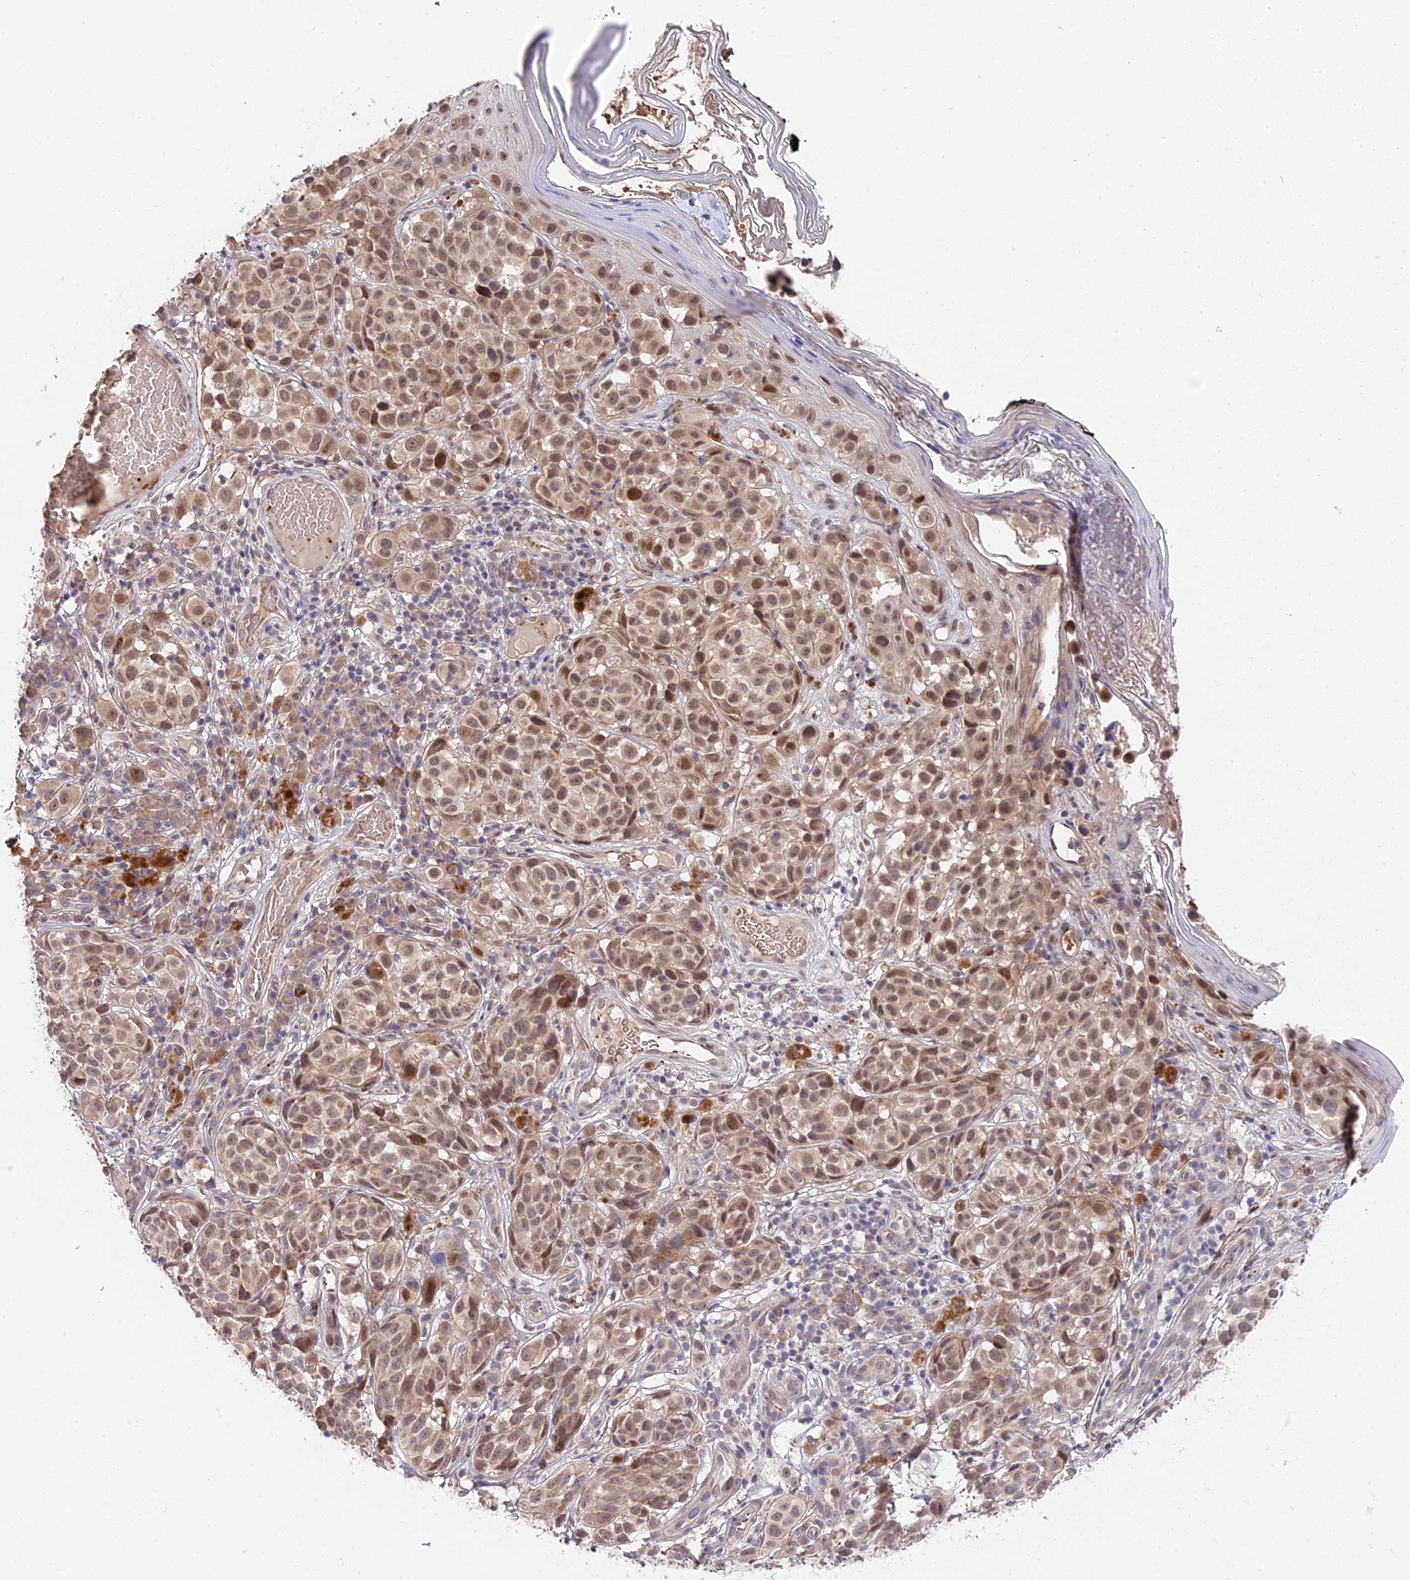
{"staining": {"intensity": "moderate", "quantity": ">75%", "location": "cytoplasmic/membranous,nuclear"}, "tissue": "melanoma", "cell_type": "Tumor cells", "image_type": "cancer", "snomed": [{"axis": "morphology", "description": "Malignant melanoma, NOS"}, {"axis": "topography", "description": "Skin"}], "caption": "An image showing moderate cytoplasmic/membranous and nuclear expression in approximately >75% of tumor cells in melanoma, as visualized by brown immunohistochemical staining.", "gene": "TRMT1", "patient": {"sex": "male", "age": 38}}